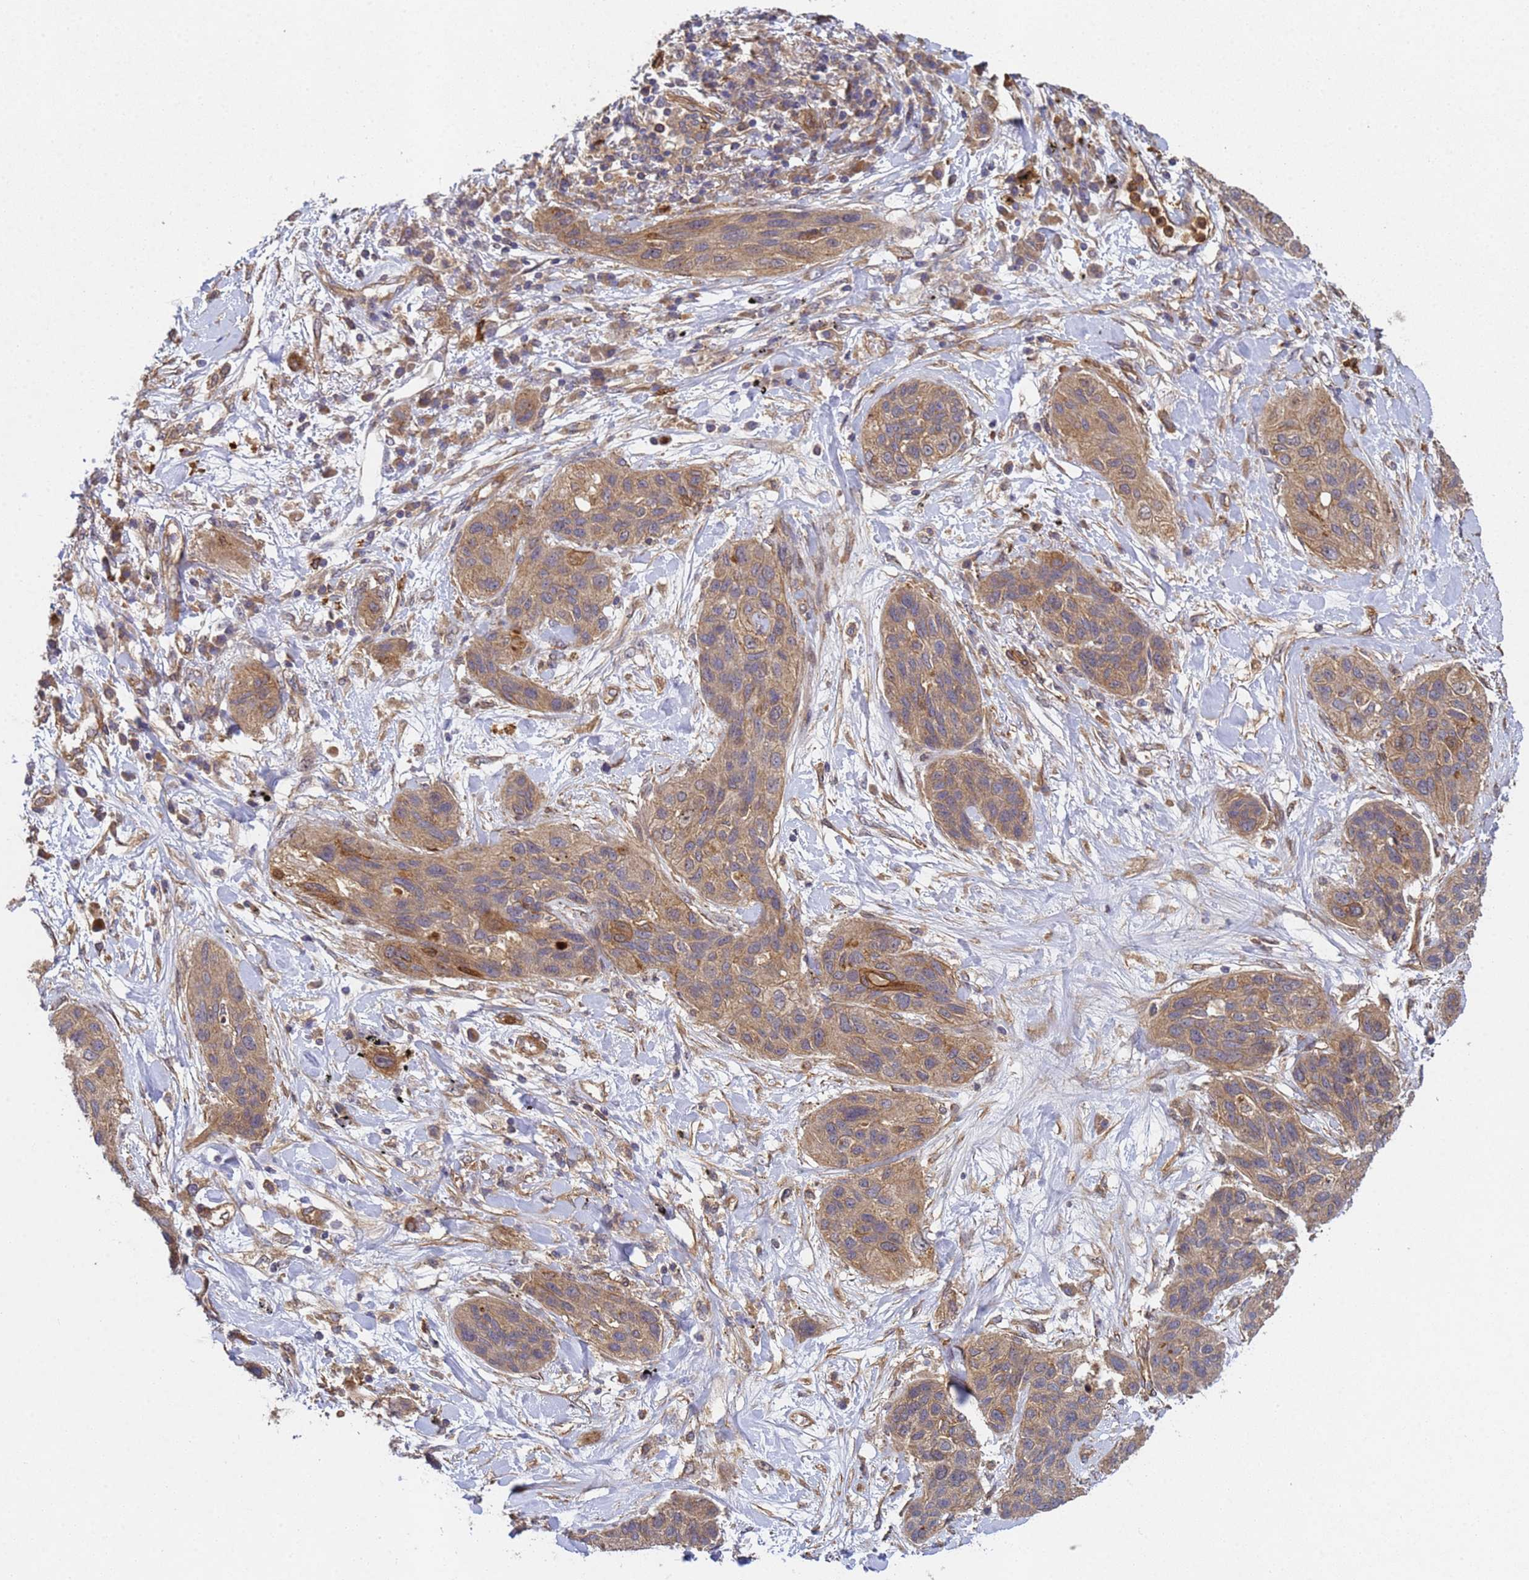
{"staining": {"intensity": "weak", "quantity": ">75%", "location": "cytoplasmic/membranous"}, "tissue": "lung cancer", "cell_type": "Tumor cells", "image_type": "cancer", "snomed": [{"axis": "morphology", "description": "Squamous cell carcinoma, NOS"}, {"axis": "topography", "description": "Lung"}], "caption": "Lung cancer was stained to show a protein in brown. There is low levels of weak cytoplasmic/membranous staining in about >75% of tumor cells.", "gene": "C8orf34", "patient": {"sex": "female", "age": 70}}